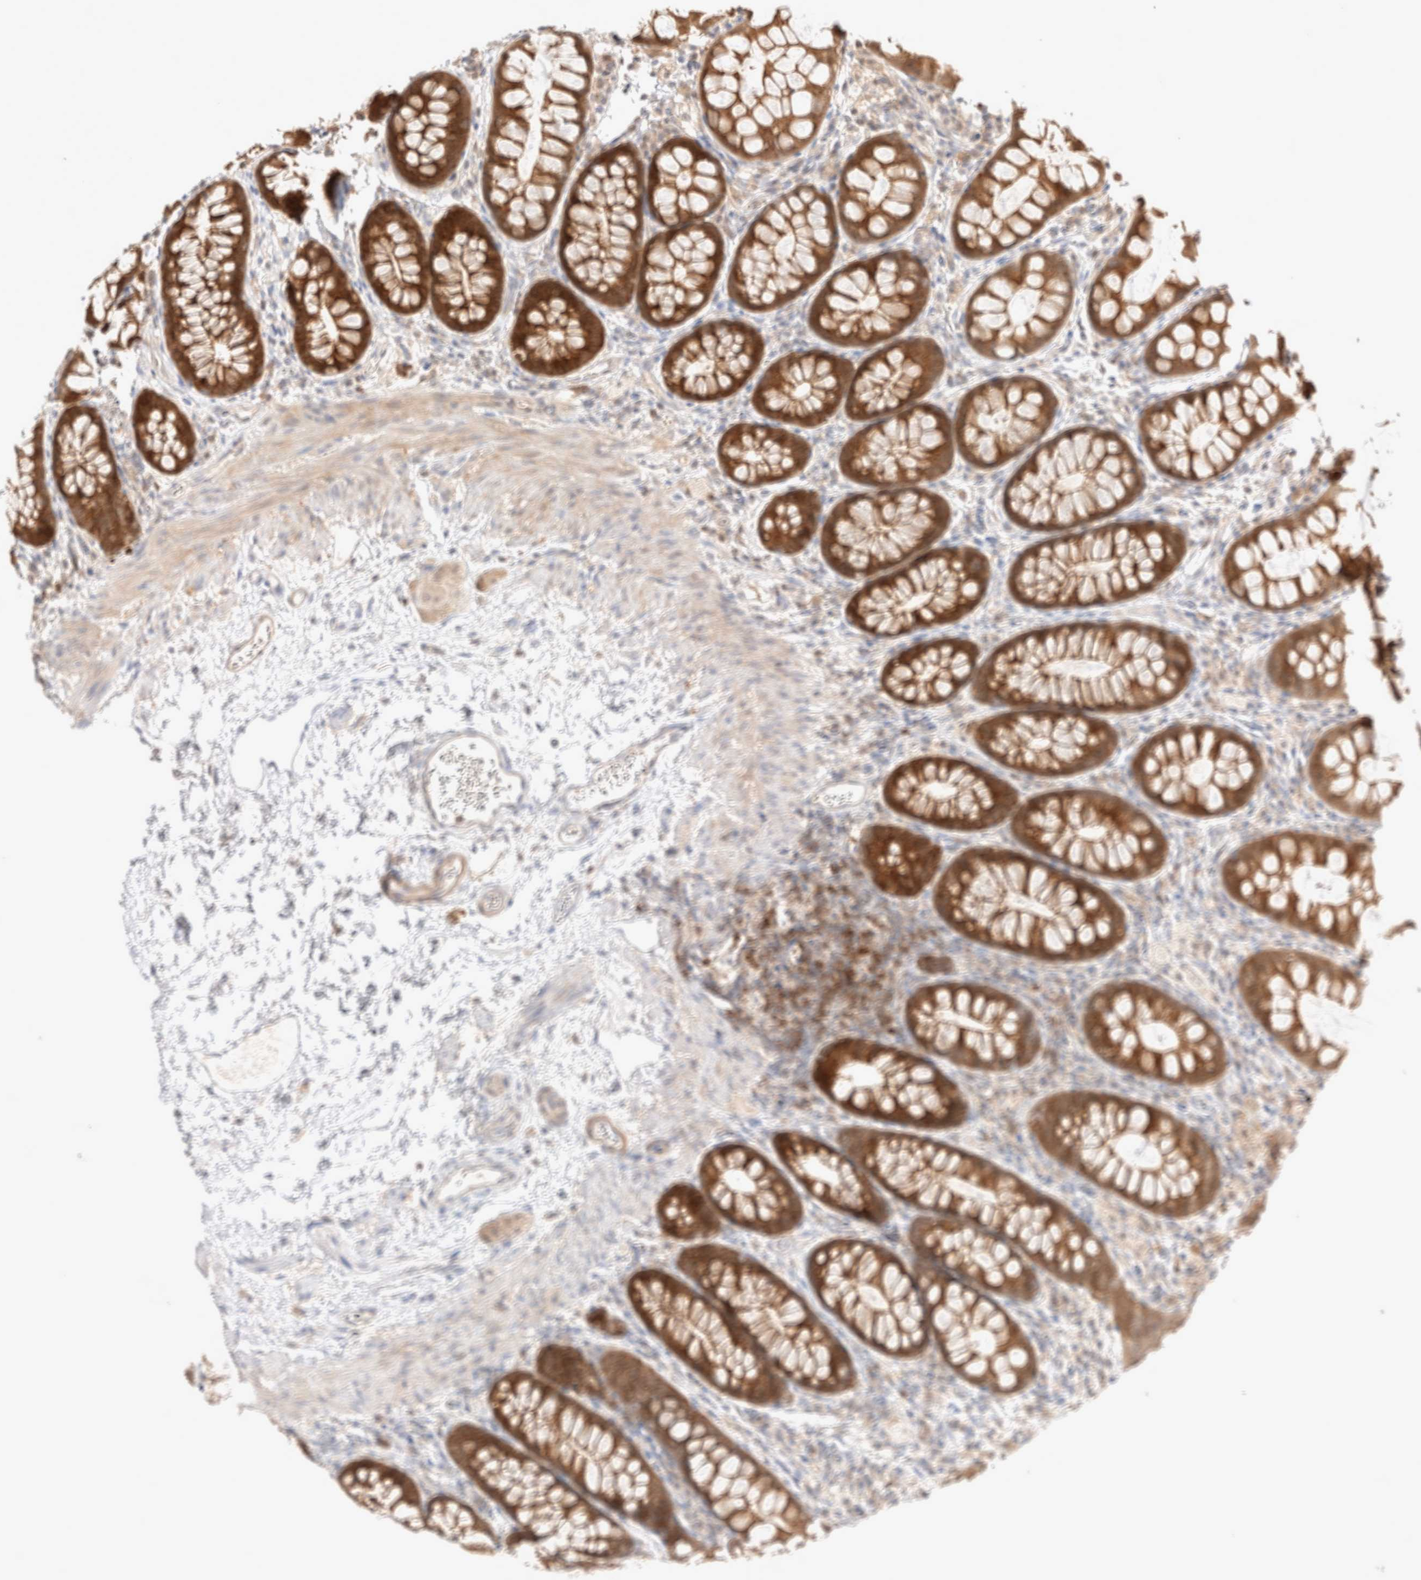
{"staining": {"intensity": "weak", "quantity": ">75%", "location": "cytoplasmic/membranous"}, "tissue": "colon", "cell_type": "Endothelial cells", "image_type": "normal", "snomed": [{"axis": "morphology", "description": "Normal tissue, NOS"}, {"axis": "topography", "description": "Colon"}], "caption": "Immunohistochemical staining of benign human colon shows low levels of weak cytoplasmic/membranous positivity in approximately >75% of endothelial cells. The protein of interest is stained brown, and the nuclei are stained in blue (DAB IHC with brightfield microscopy, high magnification).", "gene": "STARD10", "patient": {"sex": "female", "age": 62}}